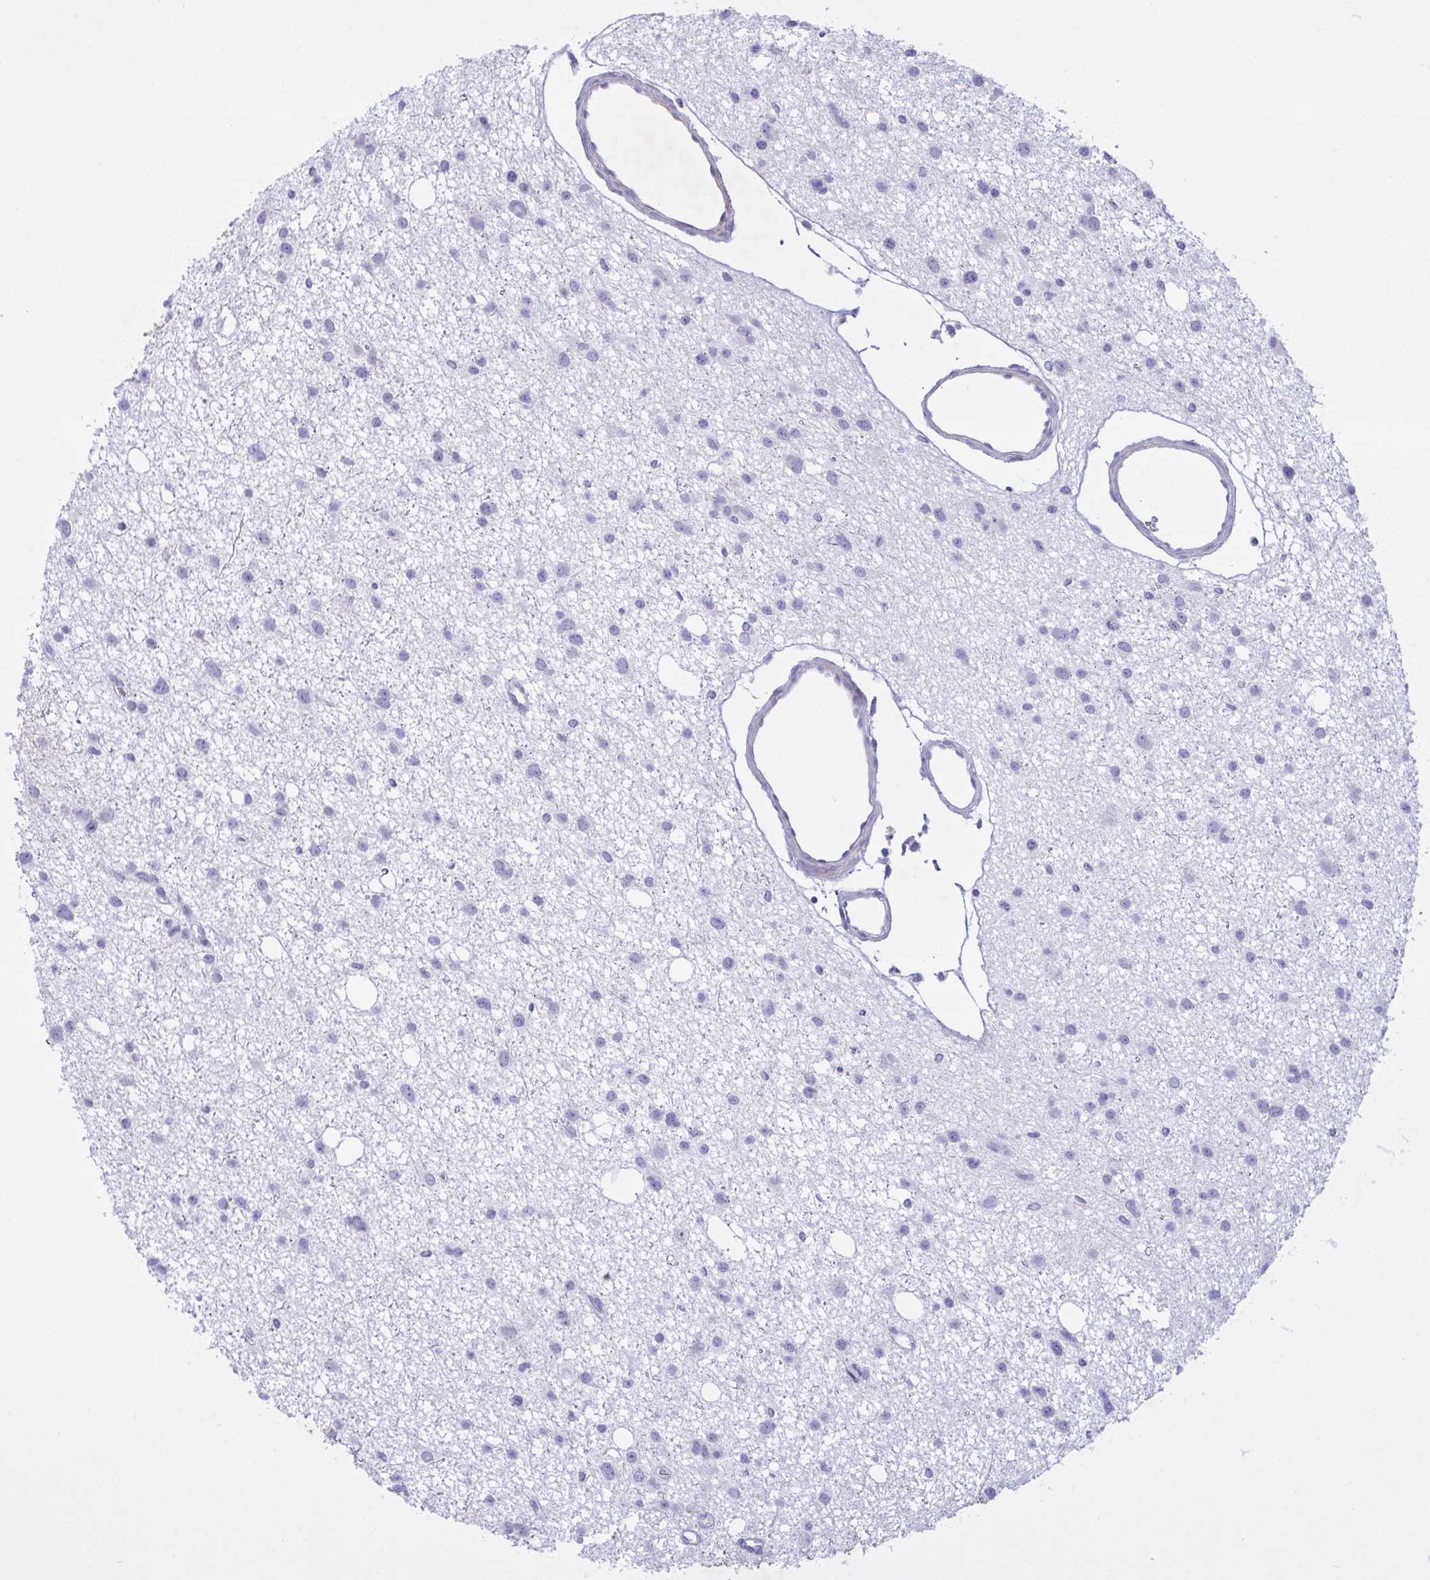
{"staining": {"intensity": "negative", "quantity": "none", "location": "none"}, "tissue": "glioma", "cell_type": "Tumor cells", "image_type": "cancer", "snomed": [{"axis": "morphology", "description": "Glioma, malignant, High grade"}, {"axis": "topography", "description": "Brain"}], "caption": "An IHC micrograph of malignant high-grade glioma is shown. There is no staining in tumor cells of malignant high-grade glioma. (Immunohistochemistry (ihc), brightfield microscopy, high magnification).", "gene": "FAM86B1", "patient": {"sex": "male", "age": 23}}